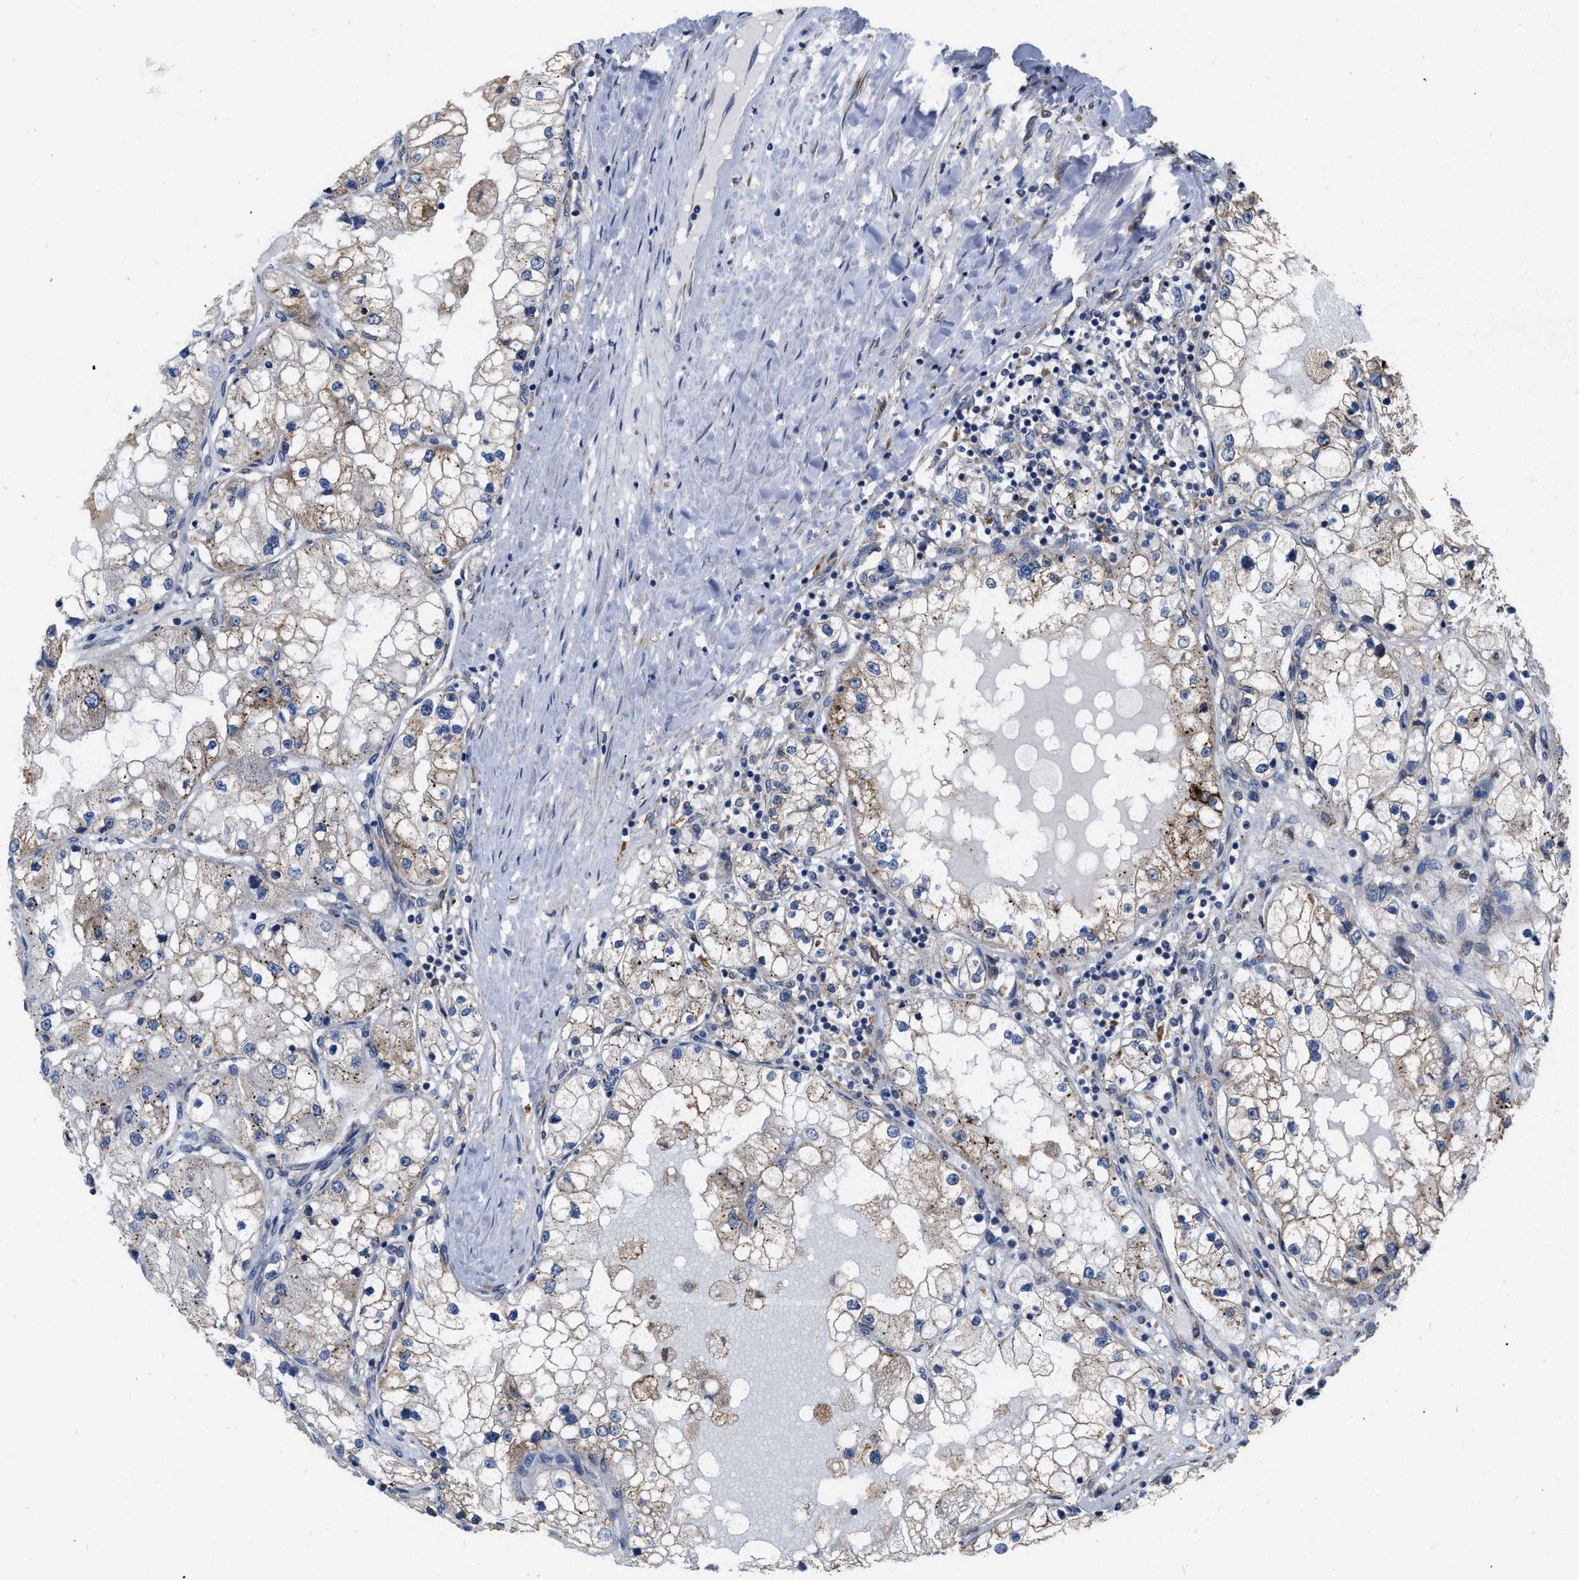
{"staining": {"intensity": "moderate", "quantity": "<25%", "location": "cytoplasmic/membranous"}, "tissue": "renal cancer", "cell_type": "Tumor cells", "image_type": "cancer", "snomed": [{"axis": "morphology", "description": "Adenocarcinoma, NOS"}, {"axis": "topography", "description": "Kidney"}], "caption": "DAB (3,3'-diaminobenzidine) immunohistochemical staining of renal cancer (adenocarcinoma) displays moderate cytoplasmic/membranous protein staining in approximately <25% of tumor cells.", "gene": "AK2", "patient": {"sex": "male", "age": 68}}